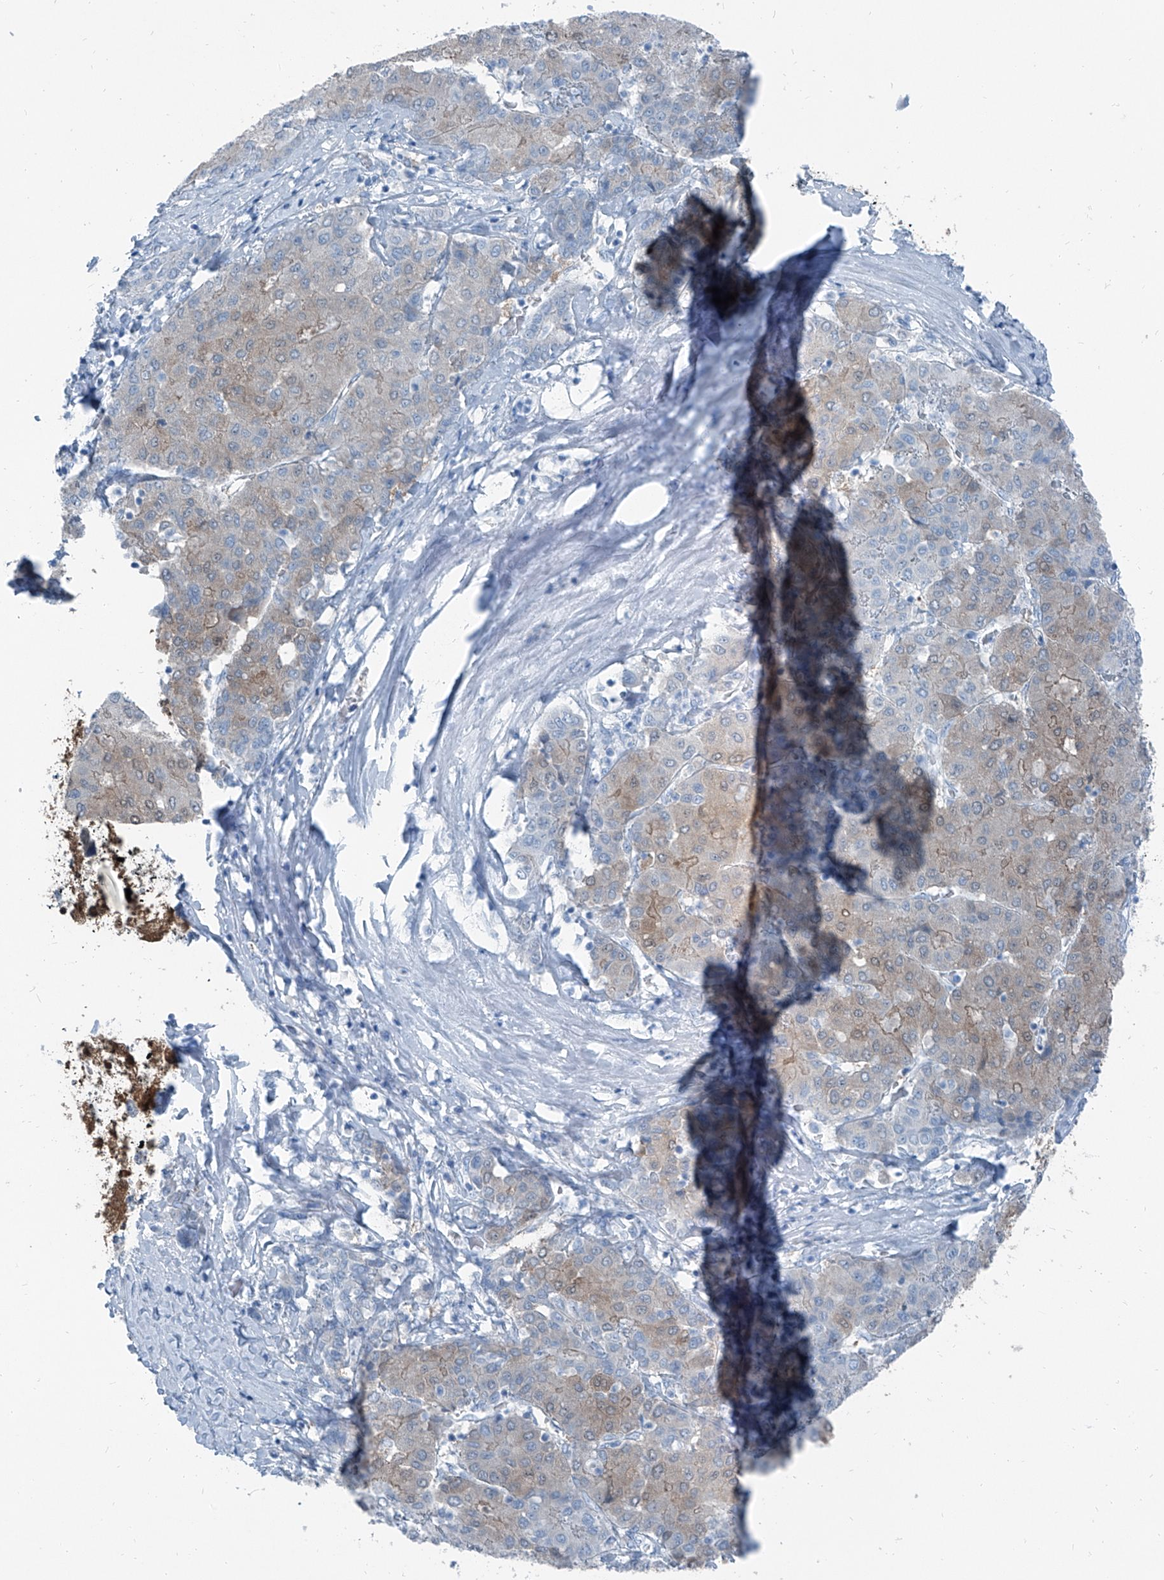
{"staining": {"intensity": "weak", "quantity": "25%-75%", "location": "cytoplasmic/membranous"}, "tissue": "liver cancer", "cell_type": "Tumor cells", "image_type": "cancer", "snomed": [{"axis": "morphology", "description": "Carcinoma, Hepatocellular, NOS"}, {"axis": "topography", "description": "Liver"}], "caption": "Brown immunohistochemical staining in liver cancer exhibits weak cytoplasmic/membranous staining in approximately 25%-75% of tumor cells. The staining is performed using DAB brown chromogen to label protein expression. The nuclei are counter-stained blue using hematoxylin.", "gene": "RGN", "patient": {"sex": "male", "age": 65}}